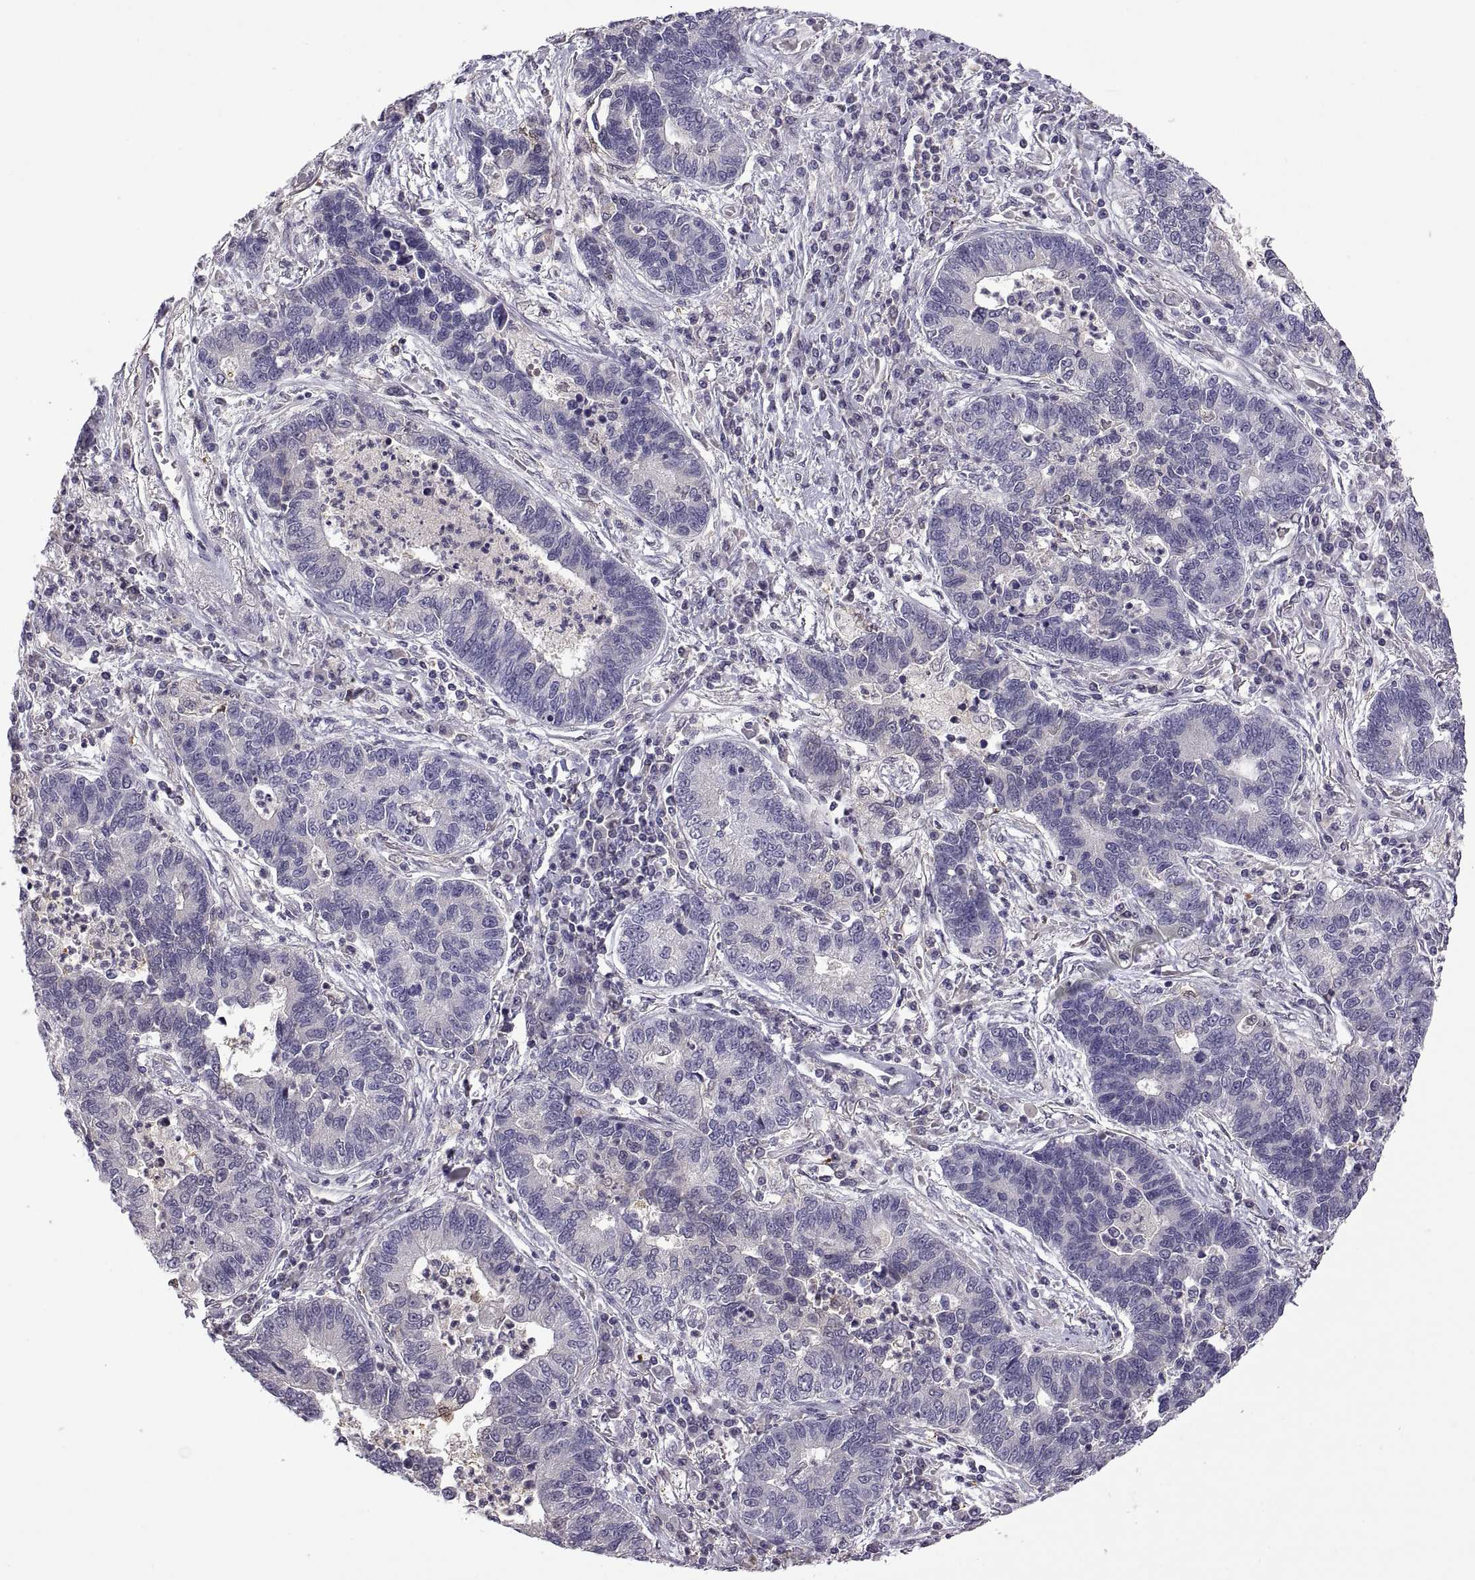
{"staining": {"intensity": "negative", "quantity": "none", "location": "none"}, "tissue": "lung cancer", "cell_type": "Tumor cells", "image_type": "cancer", "snomed": [{"axis": "morphology", "description": "Adenocarcinoma, NOS"}, {"axis": "topography", "description": "Lung"}], "caption": "Tumor cells are negative for brown protein staining in lung cancer (adenocarcinoma).", "gene": "FGF9", "patient": {"sex": "female", "age": 57}}